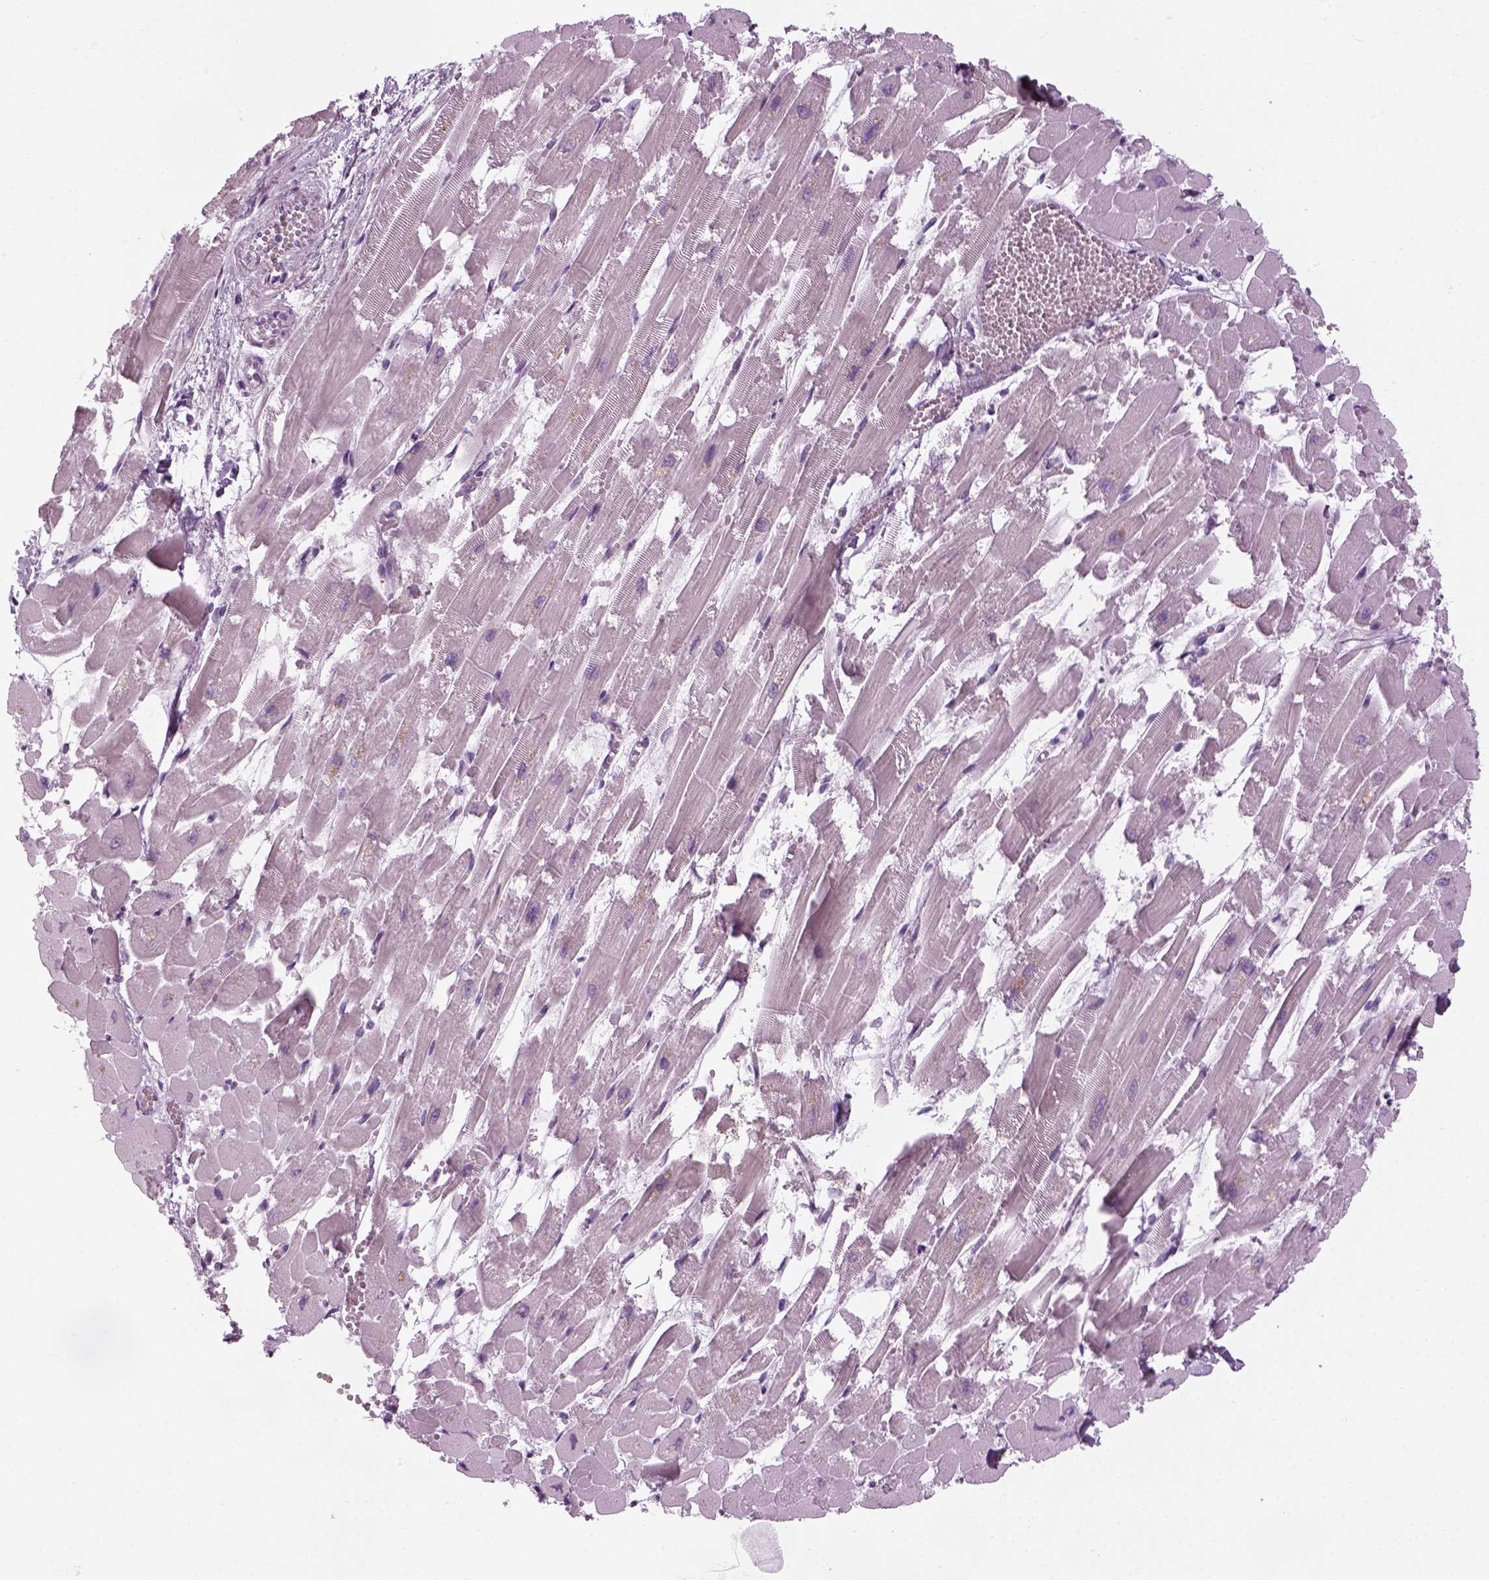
{"staining": {"intensity": "negative", "quantity": "none", "location": "none"}, "tissue": "heart muscle", "cell_type": "Cardiomyocytes", "image_type": "normal", "snomed": [{"axis": "morphology", "description": "Normal tissue, NOS"}, {"axis": "topography", "description": "Heart"}], "caption": "An image of heart muscle stained for a protein demonstrates no brown staining in cardiomyocytes.", "gene": "KCNG2", "patient": {"sex": "female", "age": 52}}